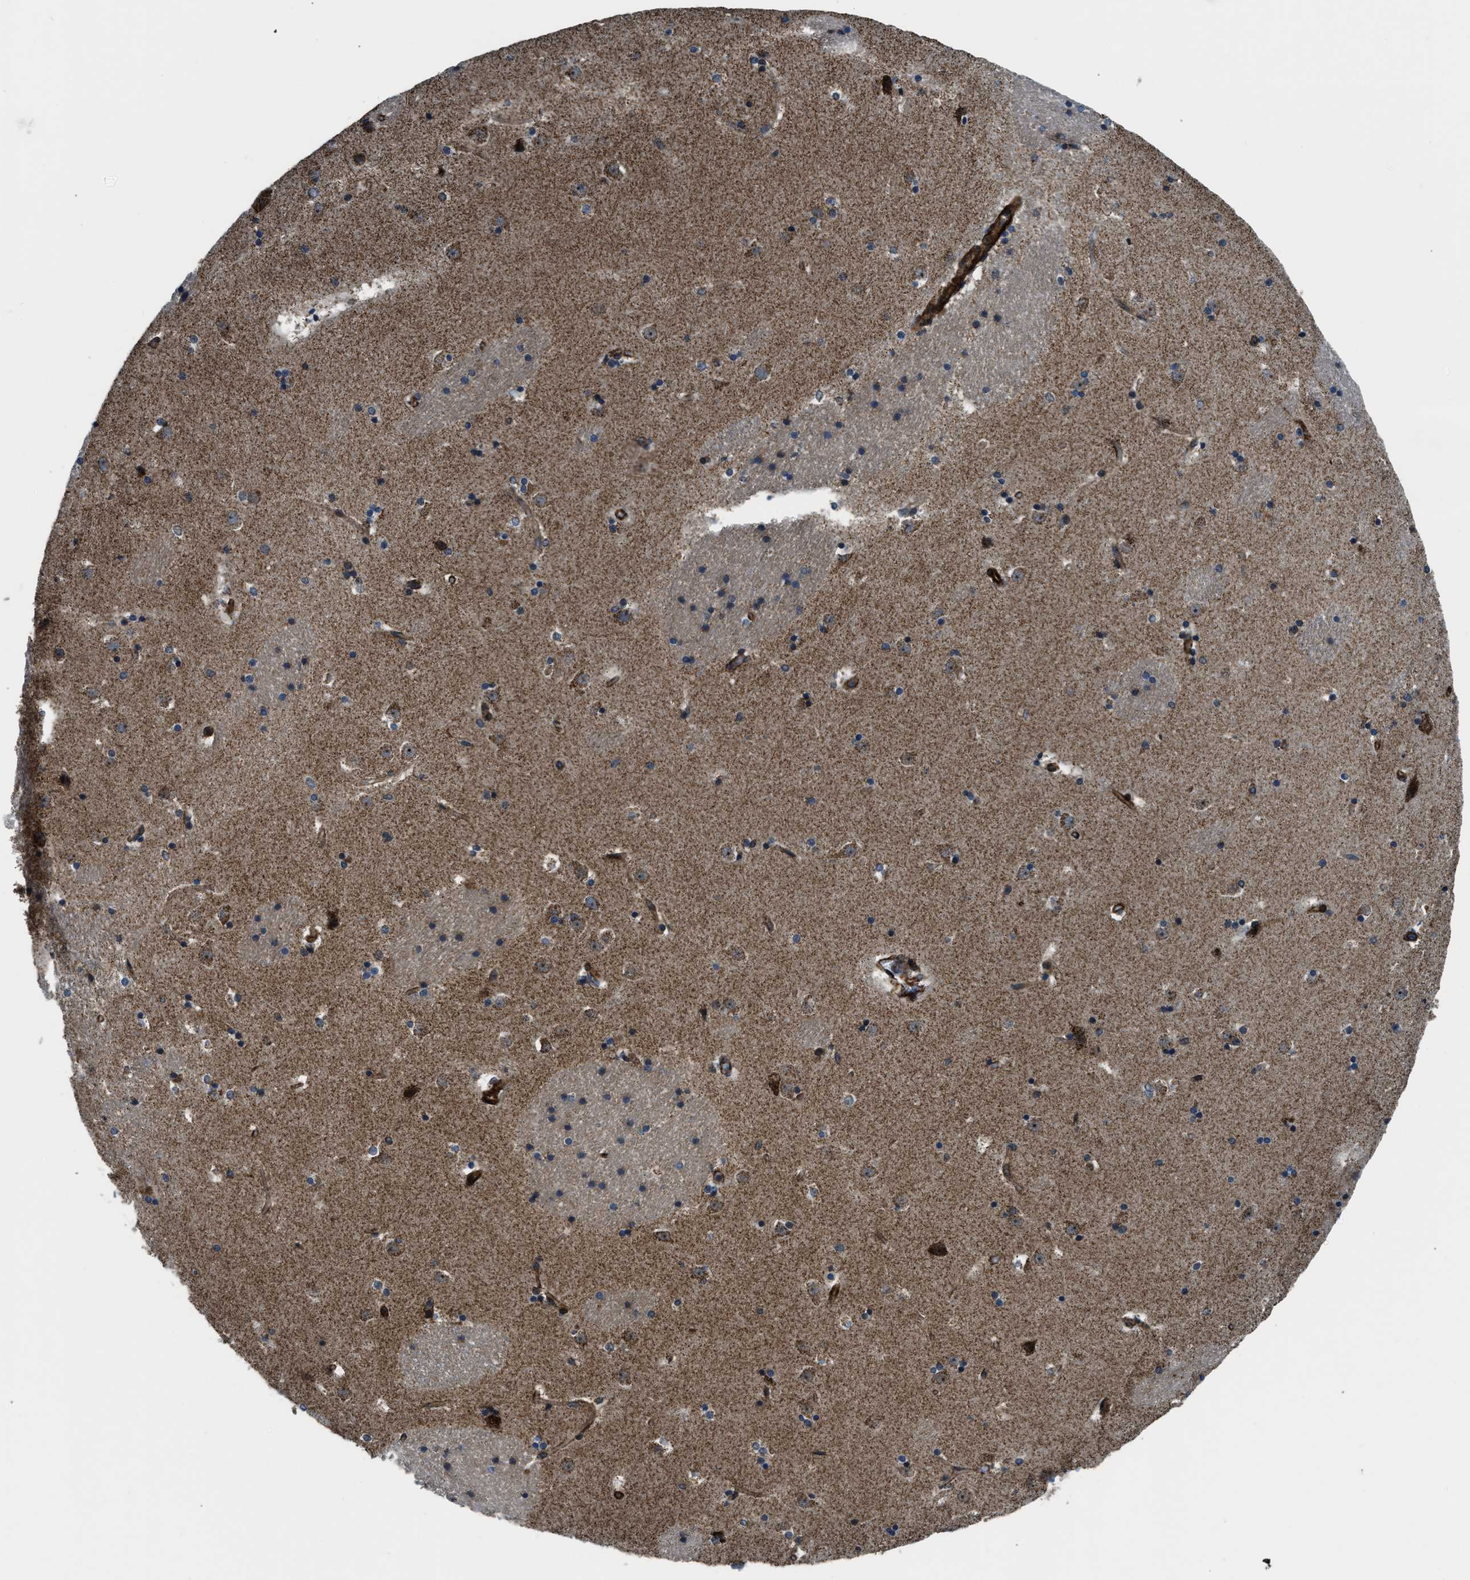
{"staining": {"intensity": "moderate", "quantity": "<25%", "location": "cytoplasmic/membranous"}, "tissue": "caudate", "cell_type": "Glial cells", "image_type": "normal", "snomed": [{"axis": "morphology", "description": "Normal tissue, NOS"}, {"axis": "topography", "description": "Lateral ventricle wall"}], "caption": "Approximately <25% of glial cells in unremarkable human caudate show moderate cytoplasmic/membranous protein positivity as visualized by brown immunohistochemical staining.", "gene": "GSDME", "patient": {"sex": "male", "age": 45}}